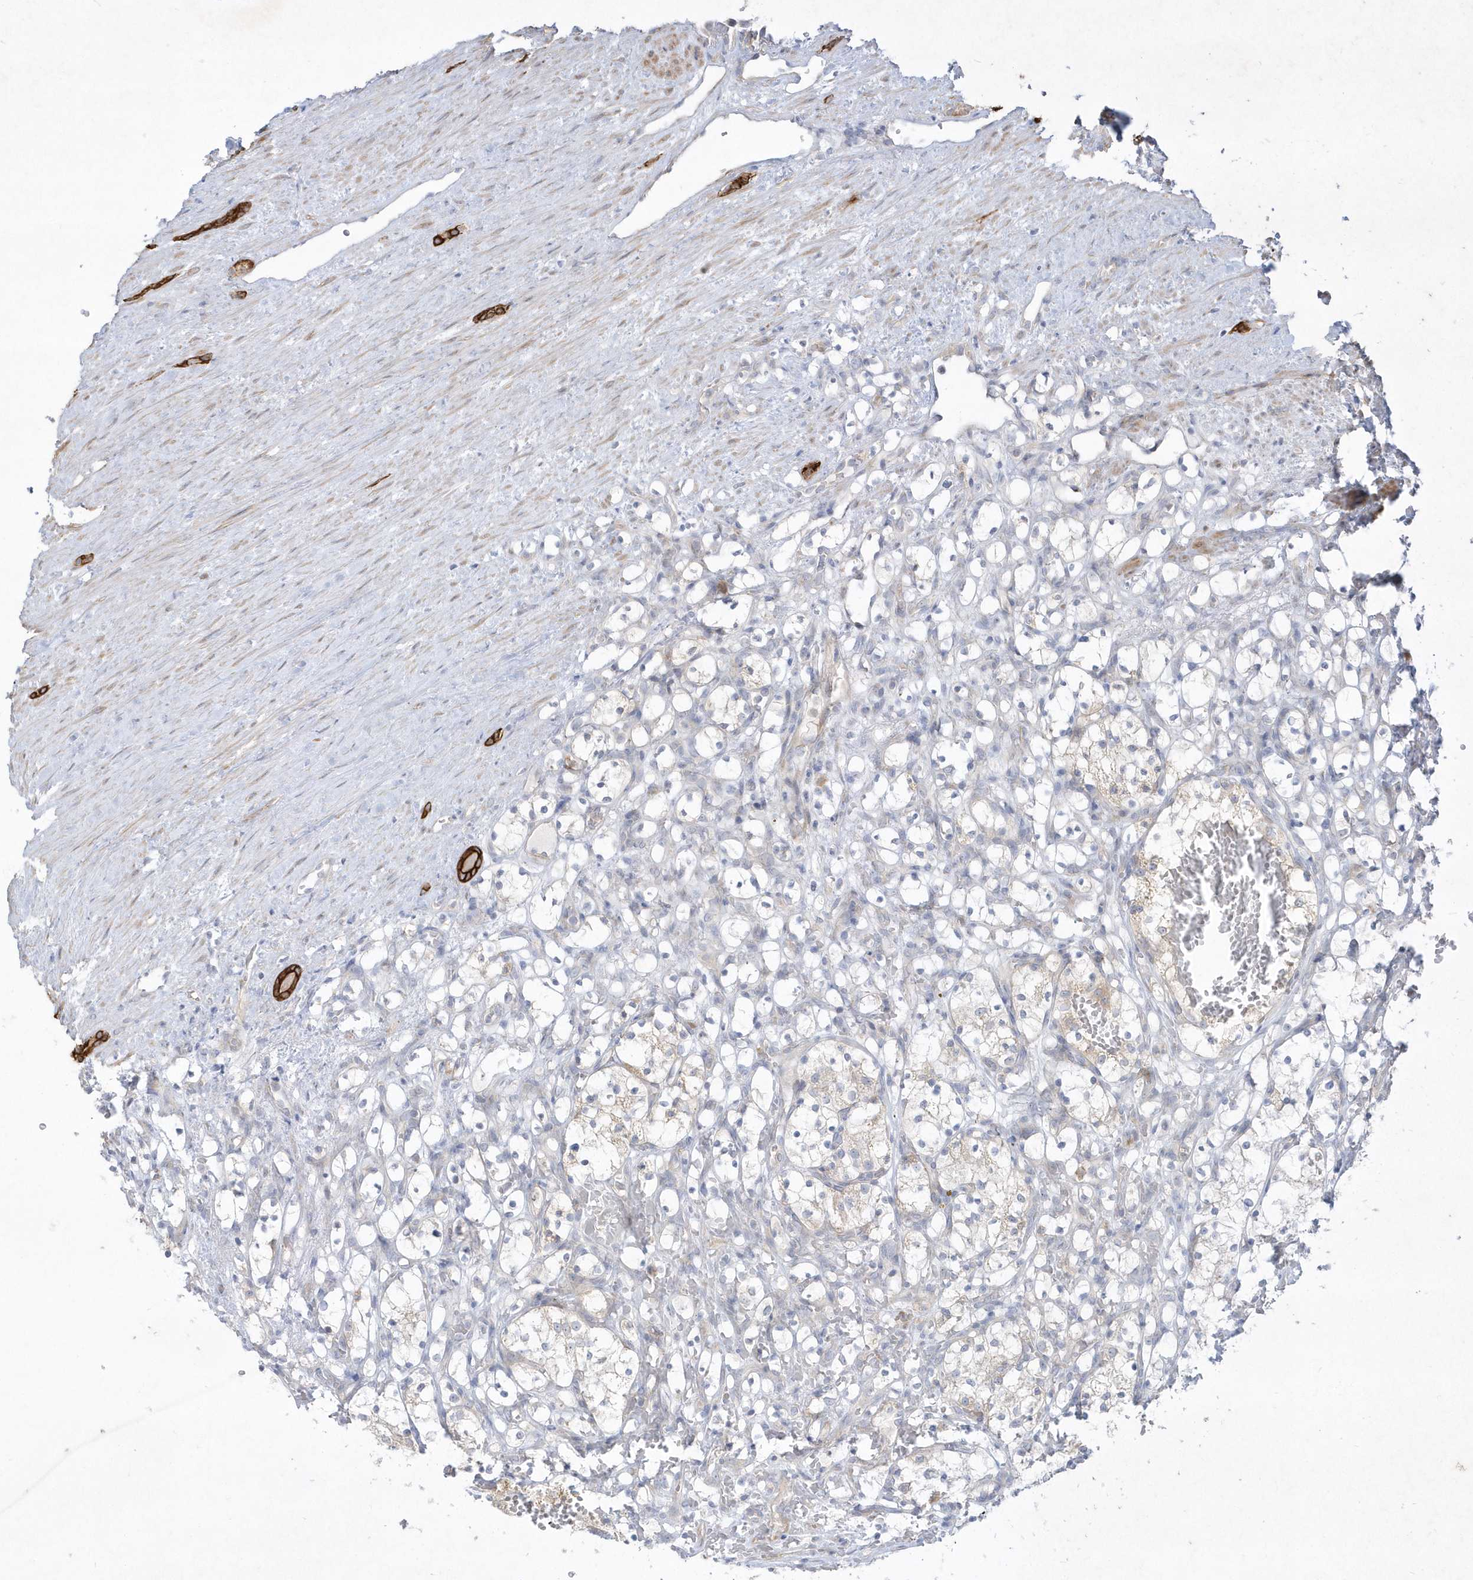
{"staining": {"intensity": "negative", "quantity": "none", "location": "none"}, "tissue": "renal cancer", "cell_type": "Tumor cells", "image_type": "cancer", "snomed": [{"axis": "morphology", "description": "Adenocarcinoma, NOS"}, {"axis": "topography", "description": "Kidney"}], "caption": "Tumor cells are negative for brown protein staining in adenocarcinoma (renal).", "gene": "LARS1", "patient": {"sex": "female", "age": 69}}